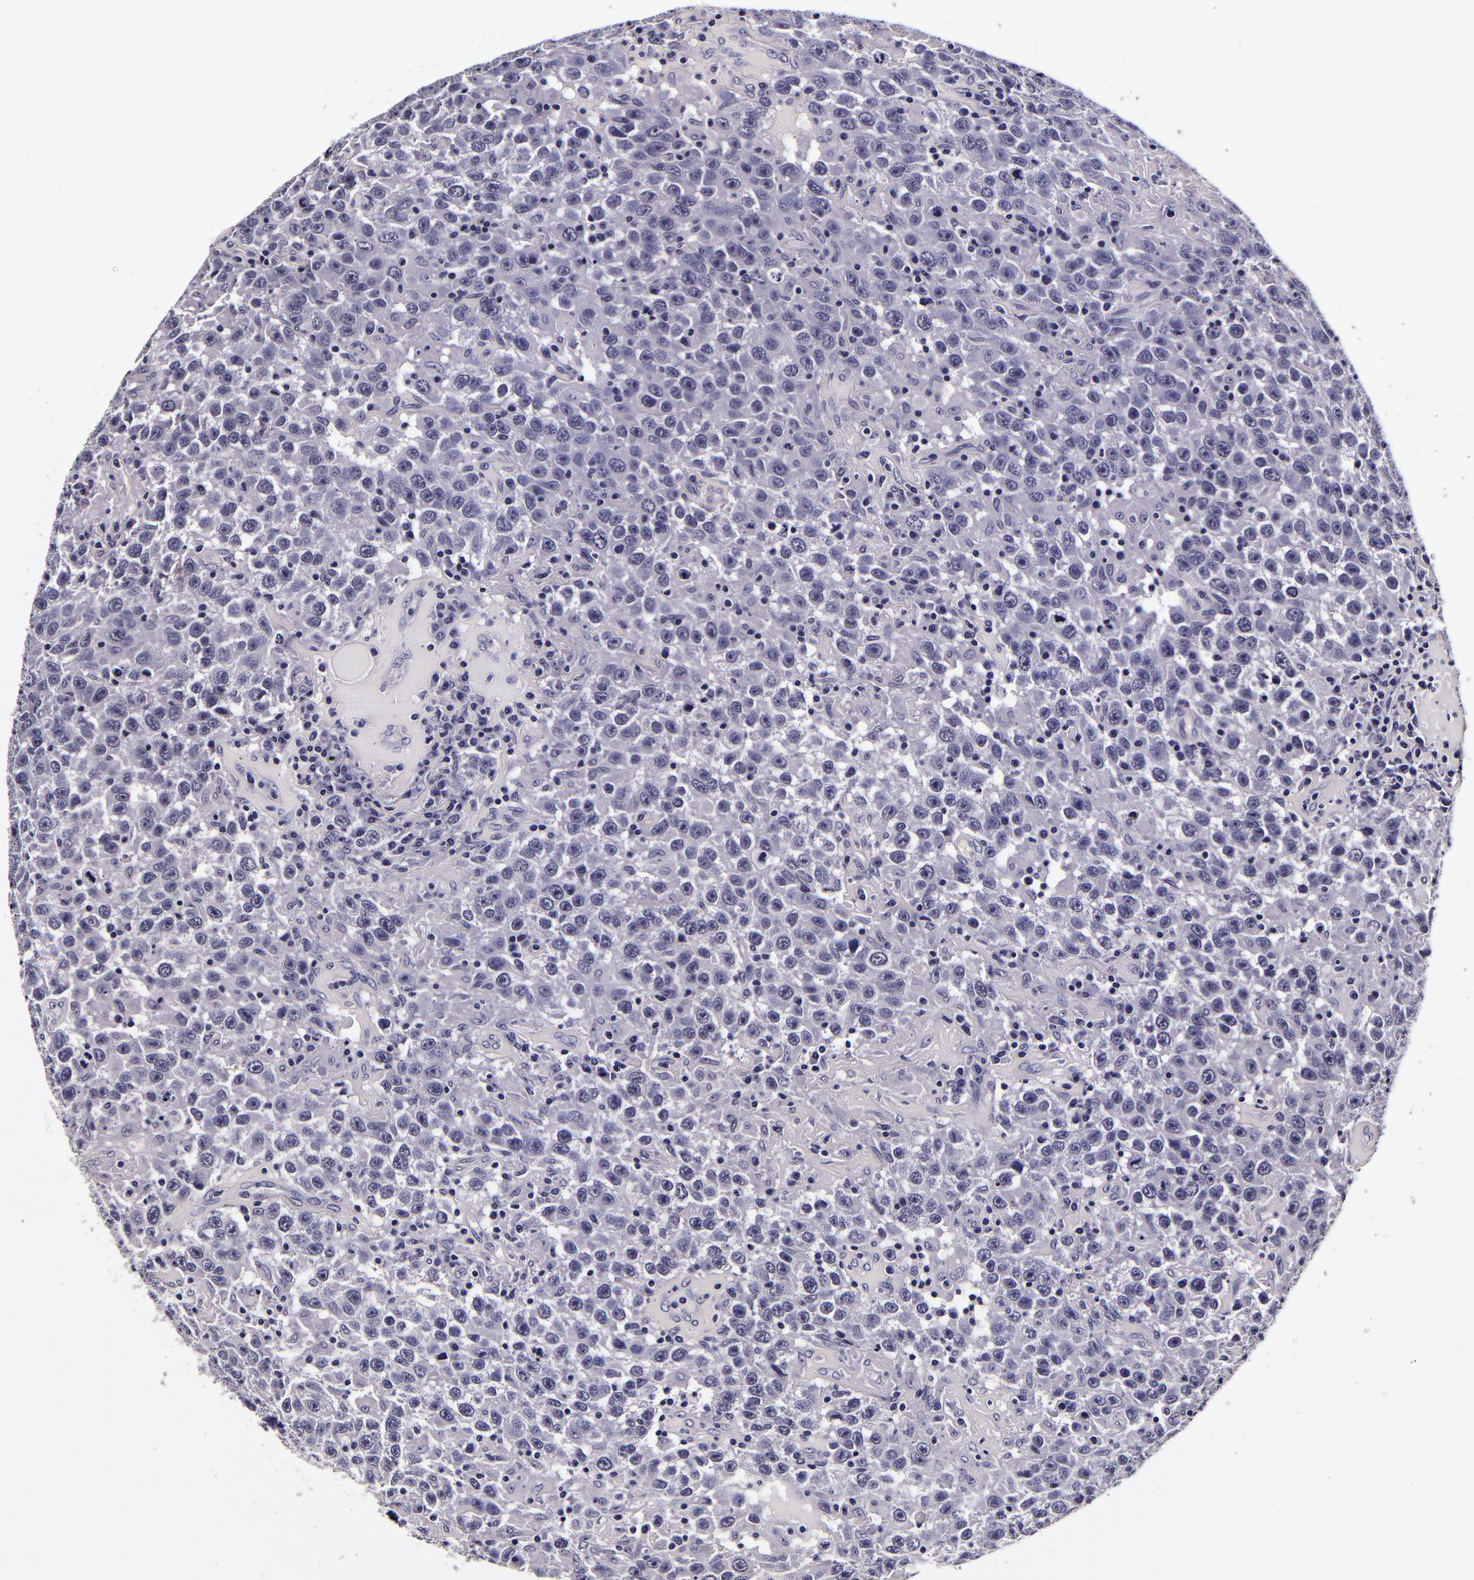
{"staining": {"intensity": "negative", "quantity": "none", "location": "none"}, "tissue": "testis cancer", "cell_type": "Tumor cells", "image_type": "cancer", "snomed": [{"axis": "morphology", "description": "Seminoma, NOS"}, {"axis": "topography", "description": "Testis"}], "caption": "A high-resolution histopathology image shows immunohistochemistry staining of testis cancer (seminoma), which displays no significant expression in tumor cells.", "gene": "FBN1", "patient": {"sex": "male", "age": 41}}